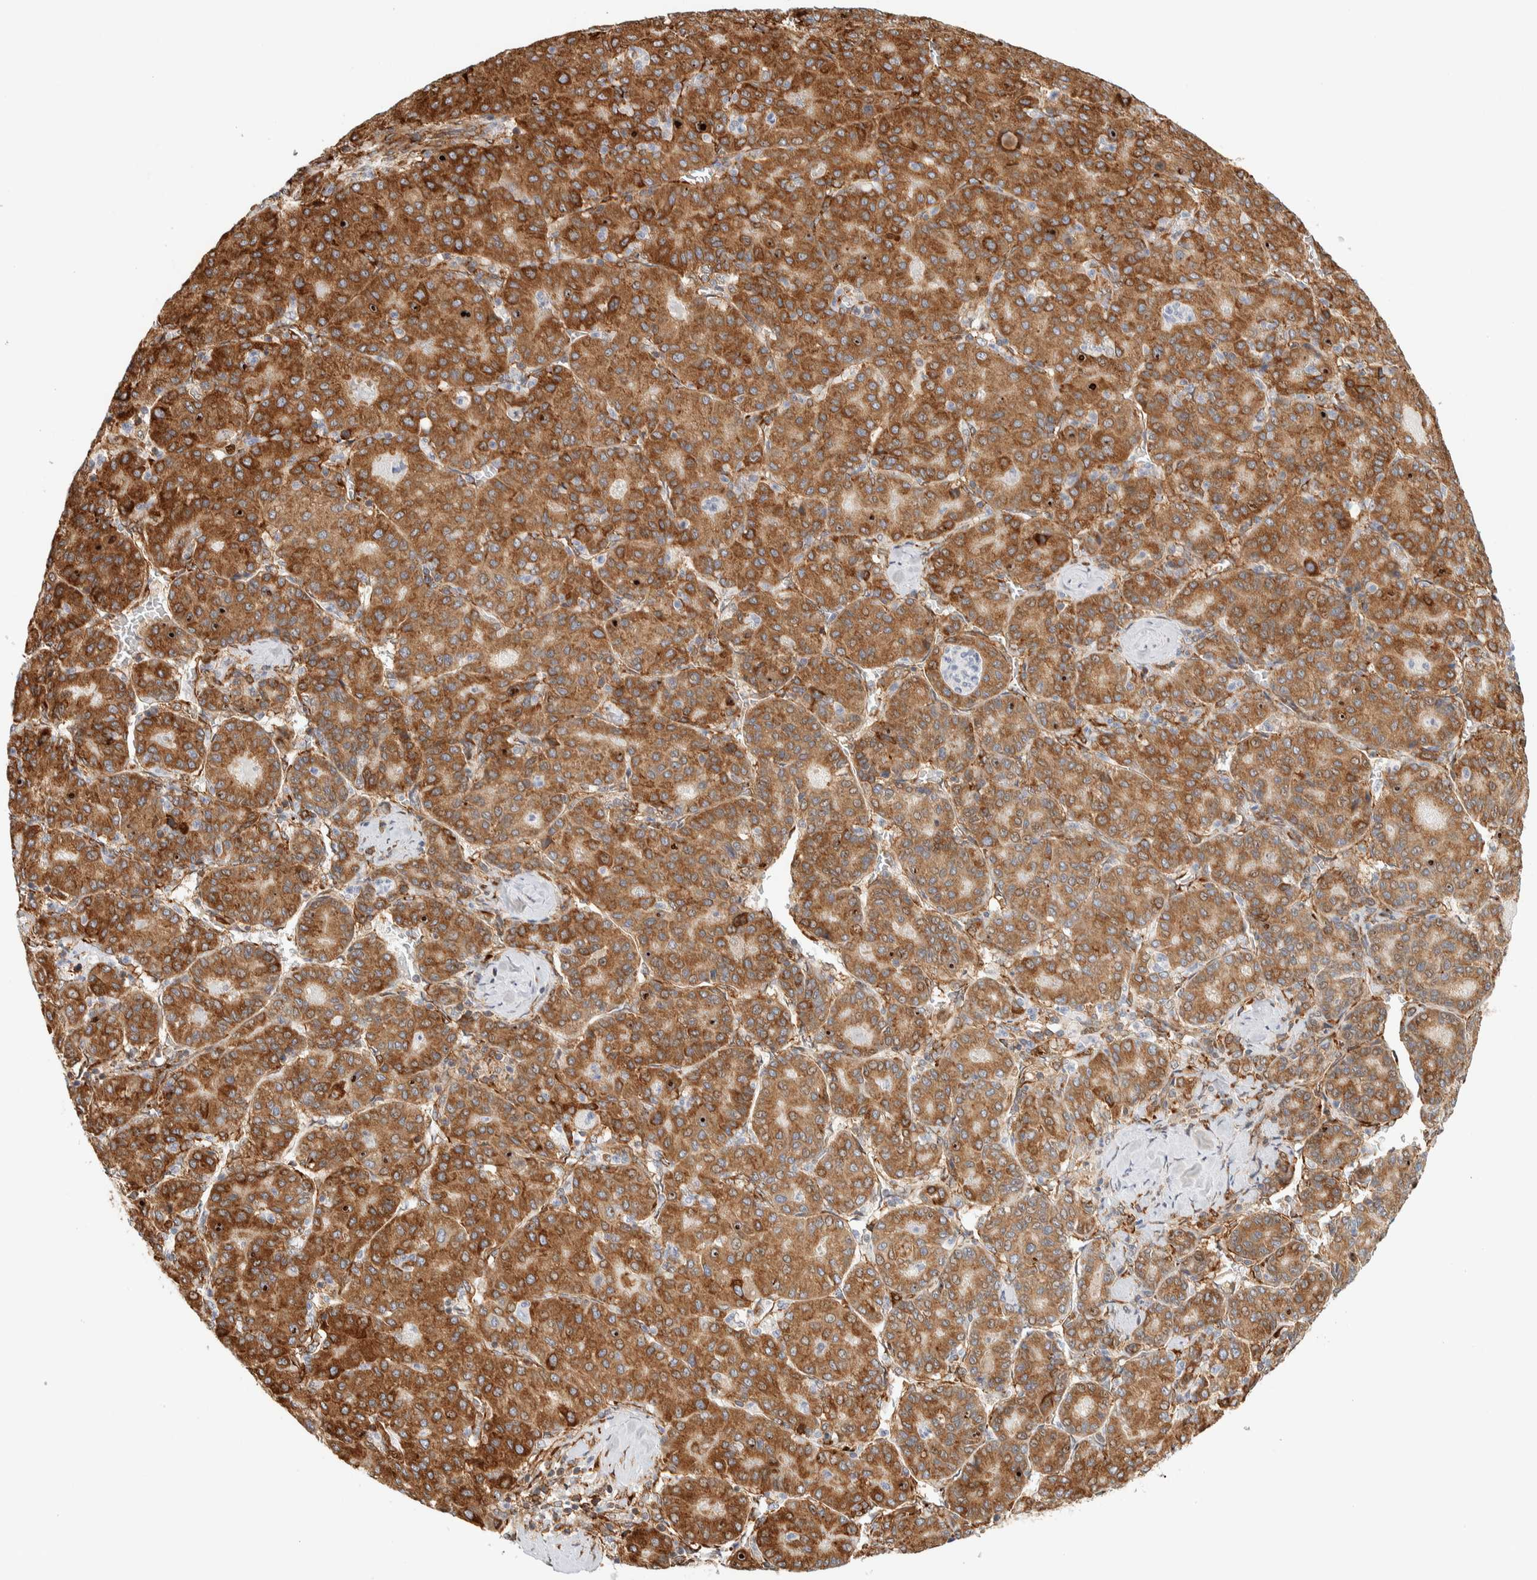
{"staining": {"intensity": "strong", "quantity": ">75%", "location": "cytoplasmic/membranous"}, "tissue": "liver cancer", "cell_type": "Tumor cells", "image_type": "cancer", "snomed": [{"axis": "morphology", "description": "Carcinoma, Hepatocellular, NOS"}, {"axis": "topography", "description": "Liver"}], "caption": "Protein staining of liver hepatocellular carcinoma tissue exhibits strong cytoplasmic/membranous positivity in about >75% of tumor cells. (Stains: DAB (3,3'-diaminobenzidine) in brown, nuclei in blue, Microscopy: brightfield microscopy at high magnification).", "gene": "LLGL2", "patient": {"sex": "male", "age": 65}}